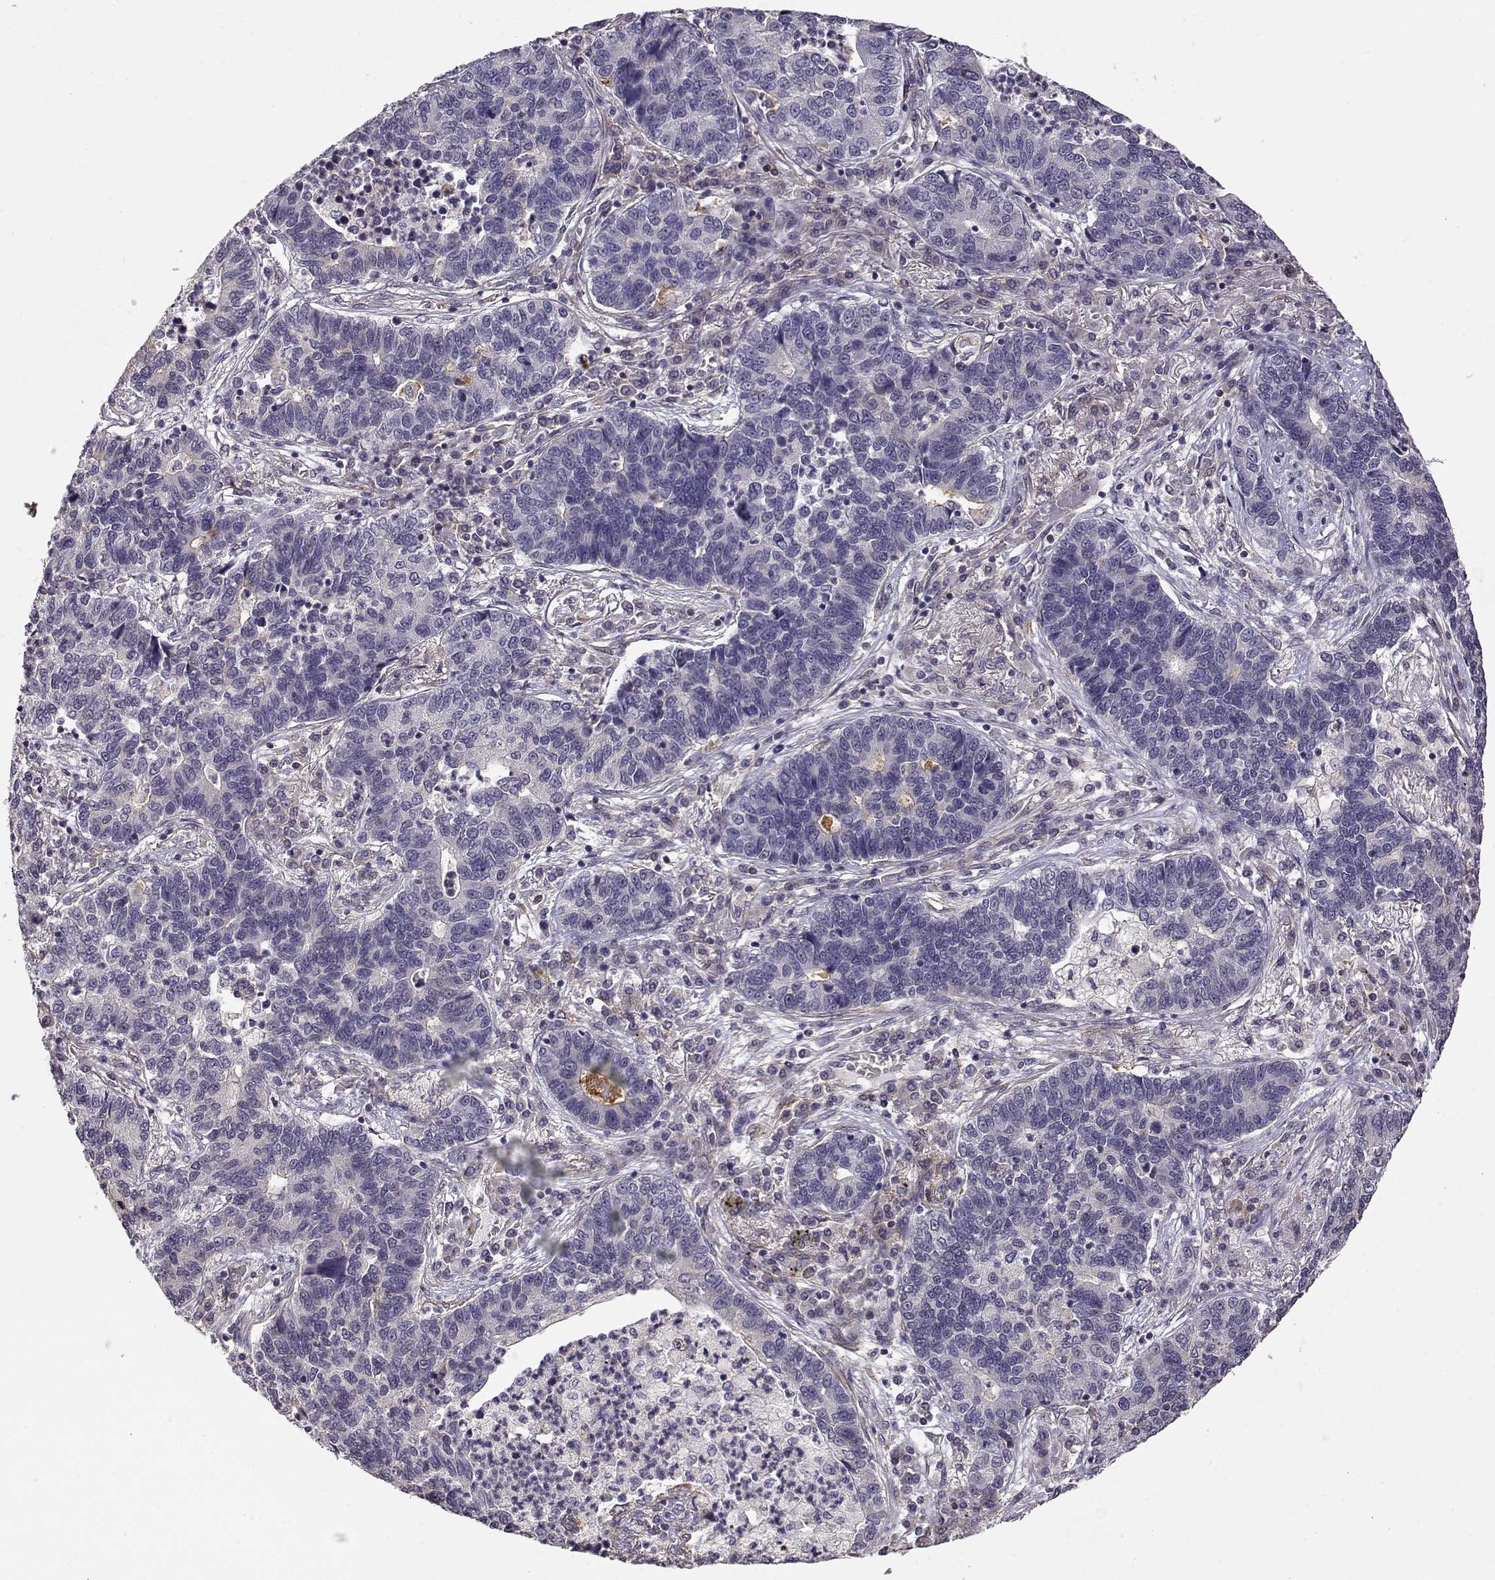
{"staining": {"intensity": "negative", "quantity": "none", "location": "none"}, "tissue": "lung cancer", "cell_type": "Tumor cells", "image_type": "cancer", "snomed": [{"axis": "morphology", "description": "Adenocarcinoma, NOS"}, {"axis": "topography", "description": "Lung"}], "caption": "DAB (3,3'-diaminobenzidine) immunohistochemical staining of human lung adenocarcinoma exhibits no significant staining in tumor cells.", "gene": "IFITM1", "patient": {"sex": "female", "age": 57}}